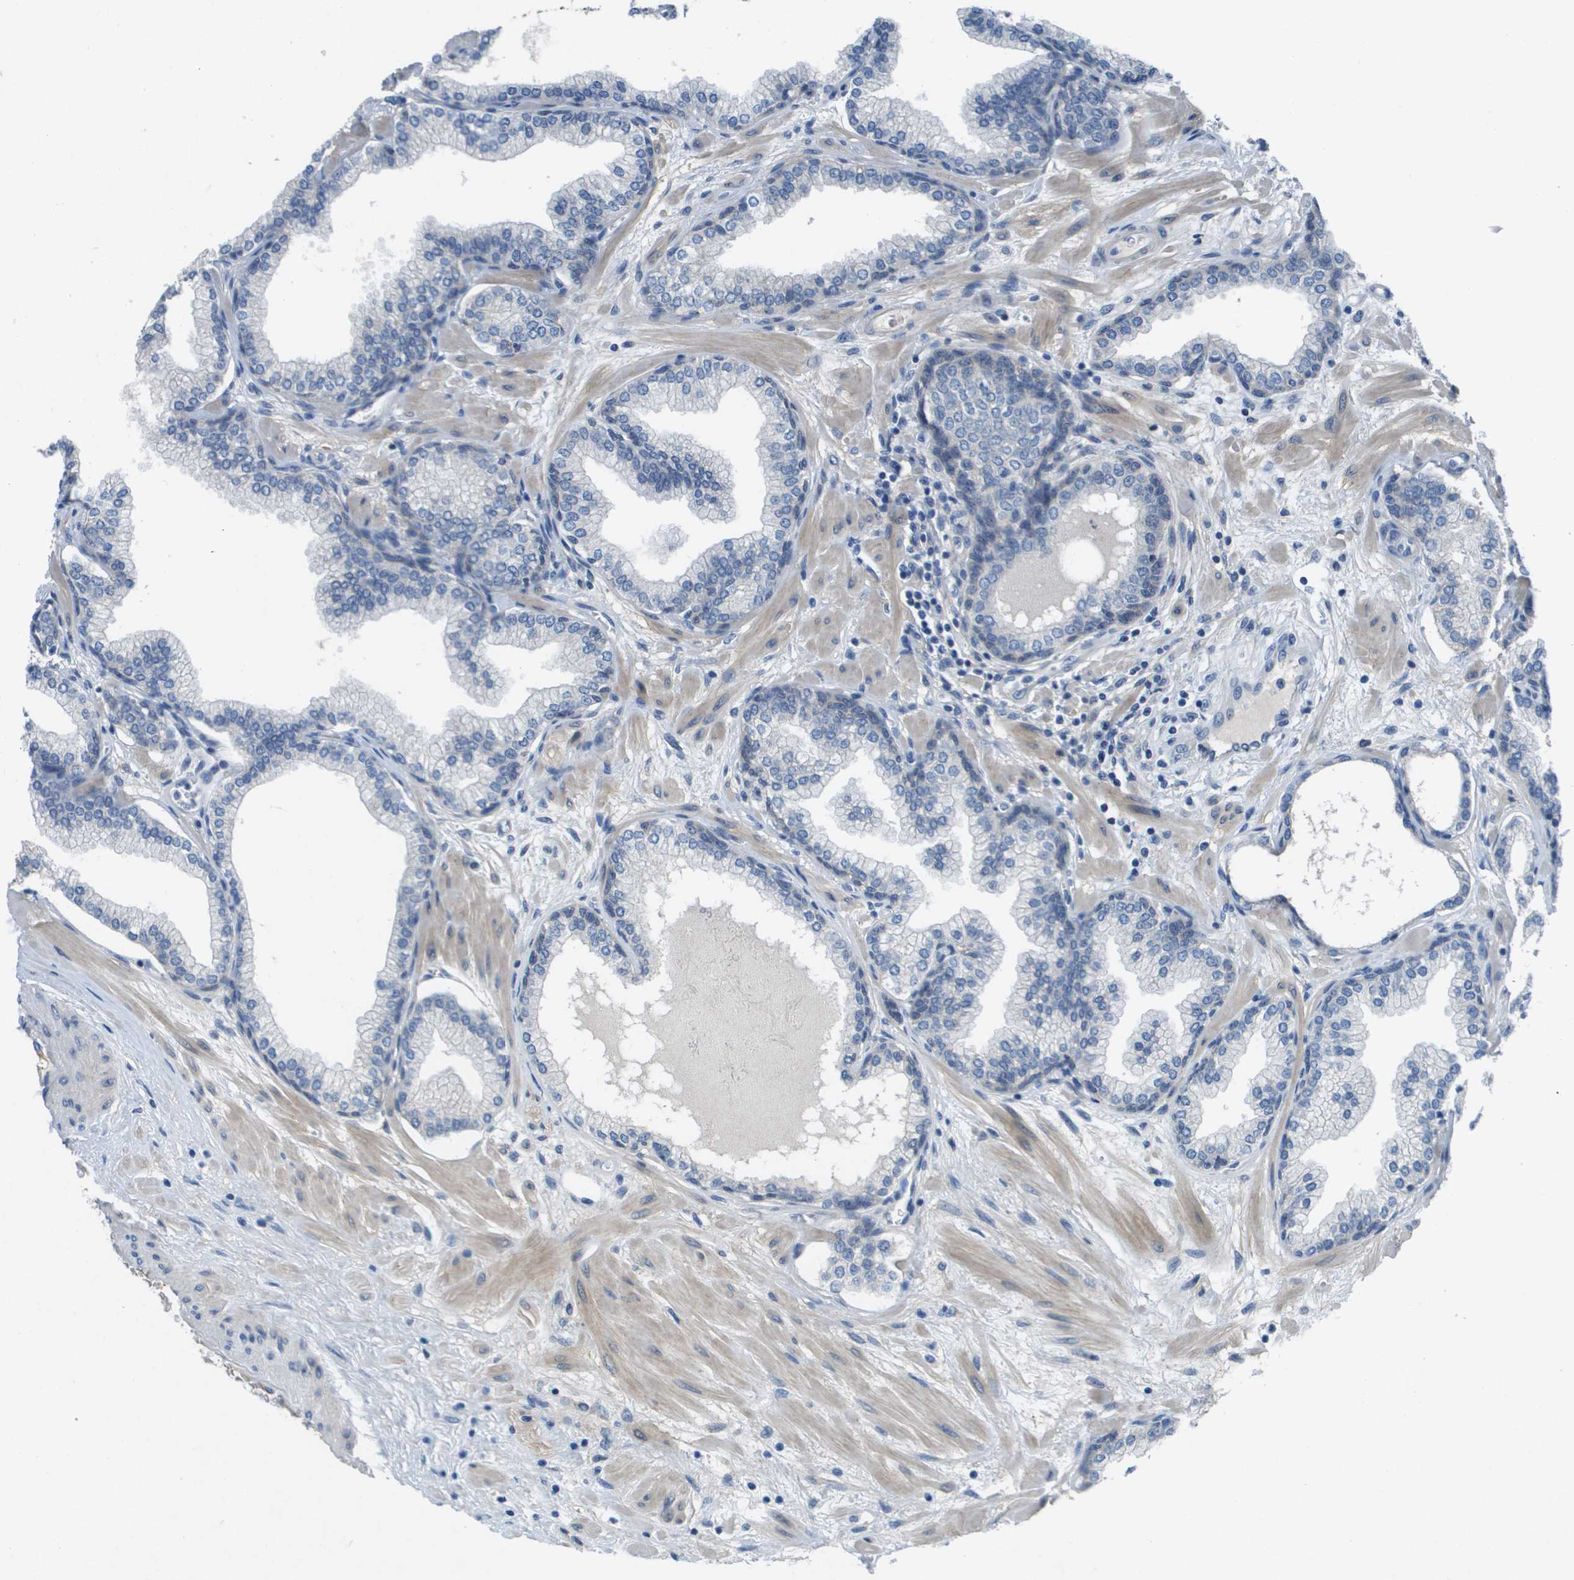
{"staining": {"intensity": "negative", "quantity": "none", "location": "none"}, "tissue": "prostate", "cell_type": "Glandular cells", "image_type": "normal", "snomed": [{"axis": "morphology", "description": "Normal tissue, NOS"}, {"axis": "morphology", "description": "Urothelial carcinoma, Low grade"}, {"axis": "topography", "description": "Urinary bladder"}, {"axis": "topography", "description": "Prostate"}], "caption": "A photomicrograph of prostate stained for a protein displays no brown staining in glandular cells.", "gene": "NCS1", "patient": {"sex": "male", "age": 60}}